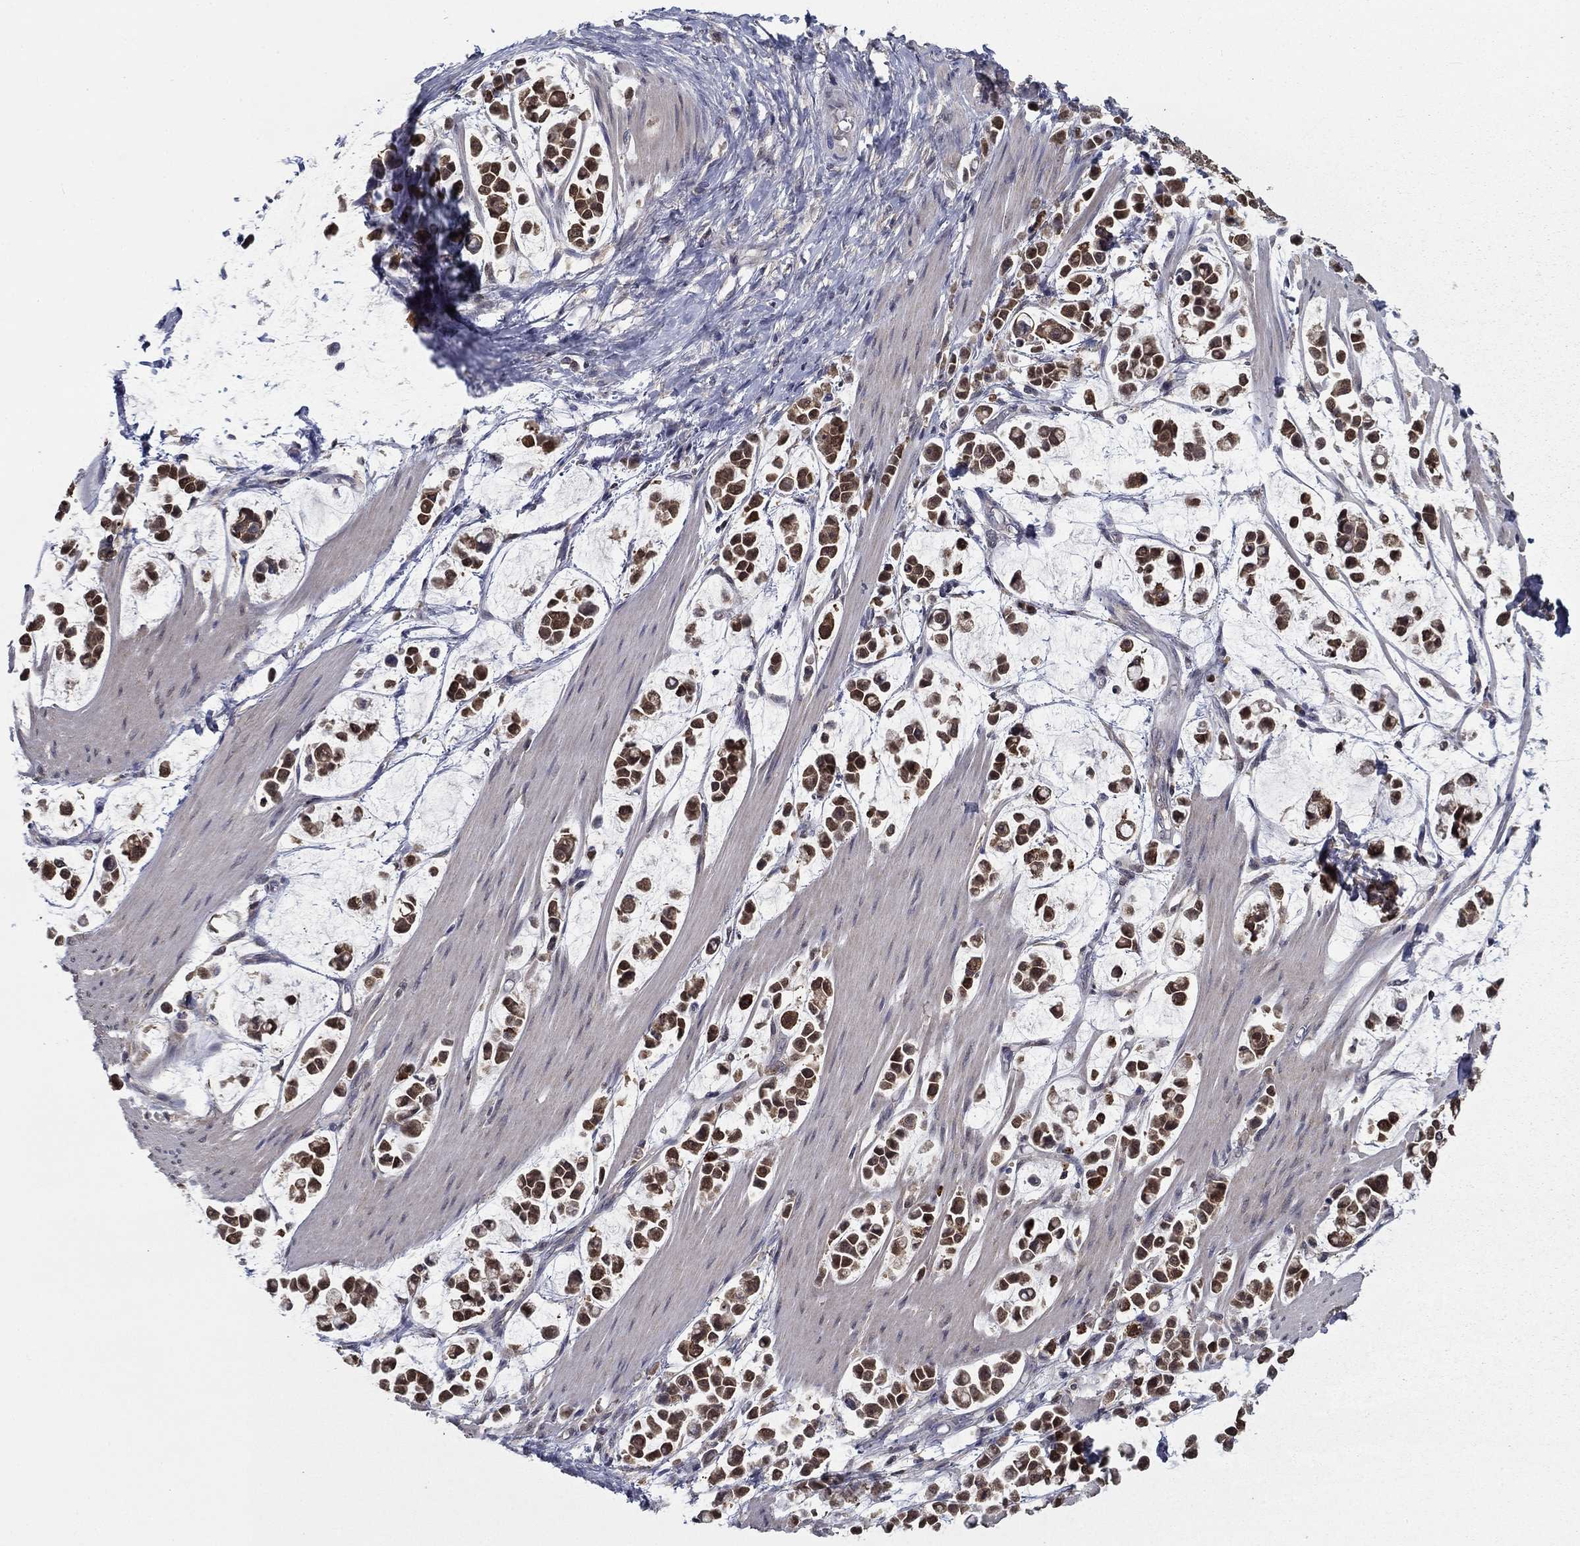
{"staining": {"intensity": "moderate", "quantity": ">75%", "location": "cytoplasmic/membranous"}, "tissue": "stomach cancer", "cell_type": "Tumor cells", "image_type": "cancer", "snomed": [{"axis": "morphology", "description": "Adenocarcinoma, NOS"}, {"axis": "topography", "description": "Stomach"}], "caption": "A photomicrograph of human stomach adenocarcinoma stained for a protein shows moderate cytoplasmic/membranous brown staining in tumor cells.", "gene": "NIT2", "patient": {"sex": "male", "age": 82}}